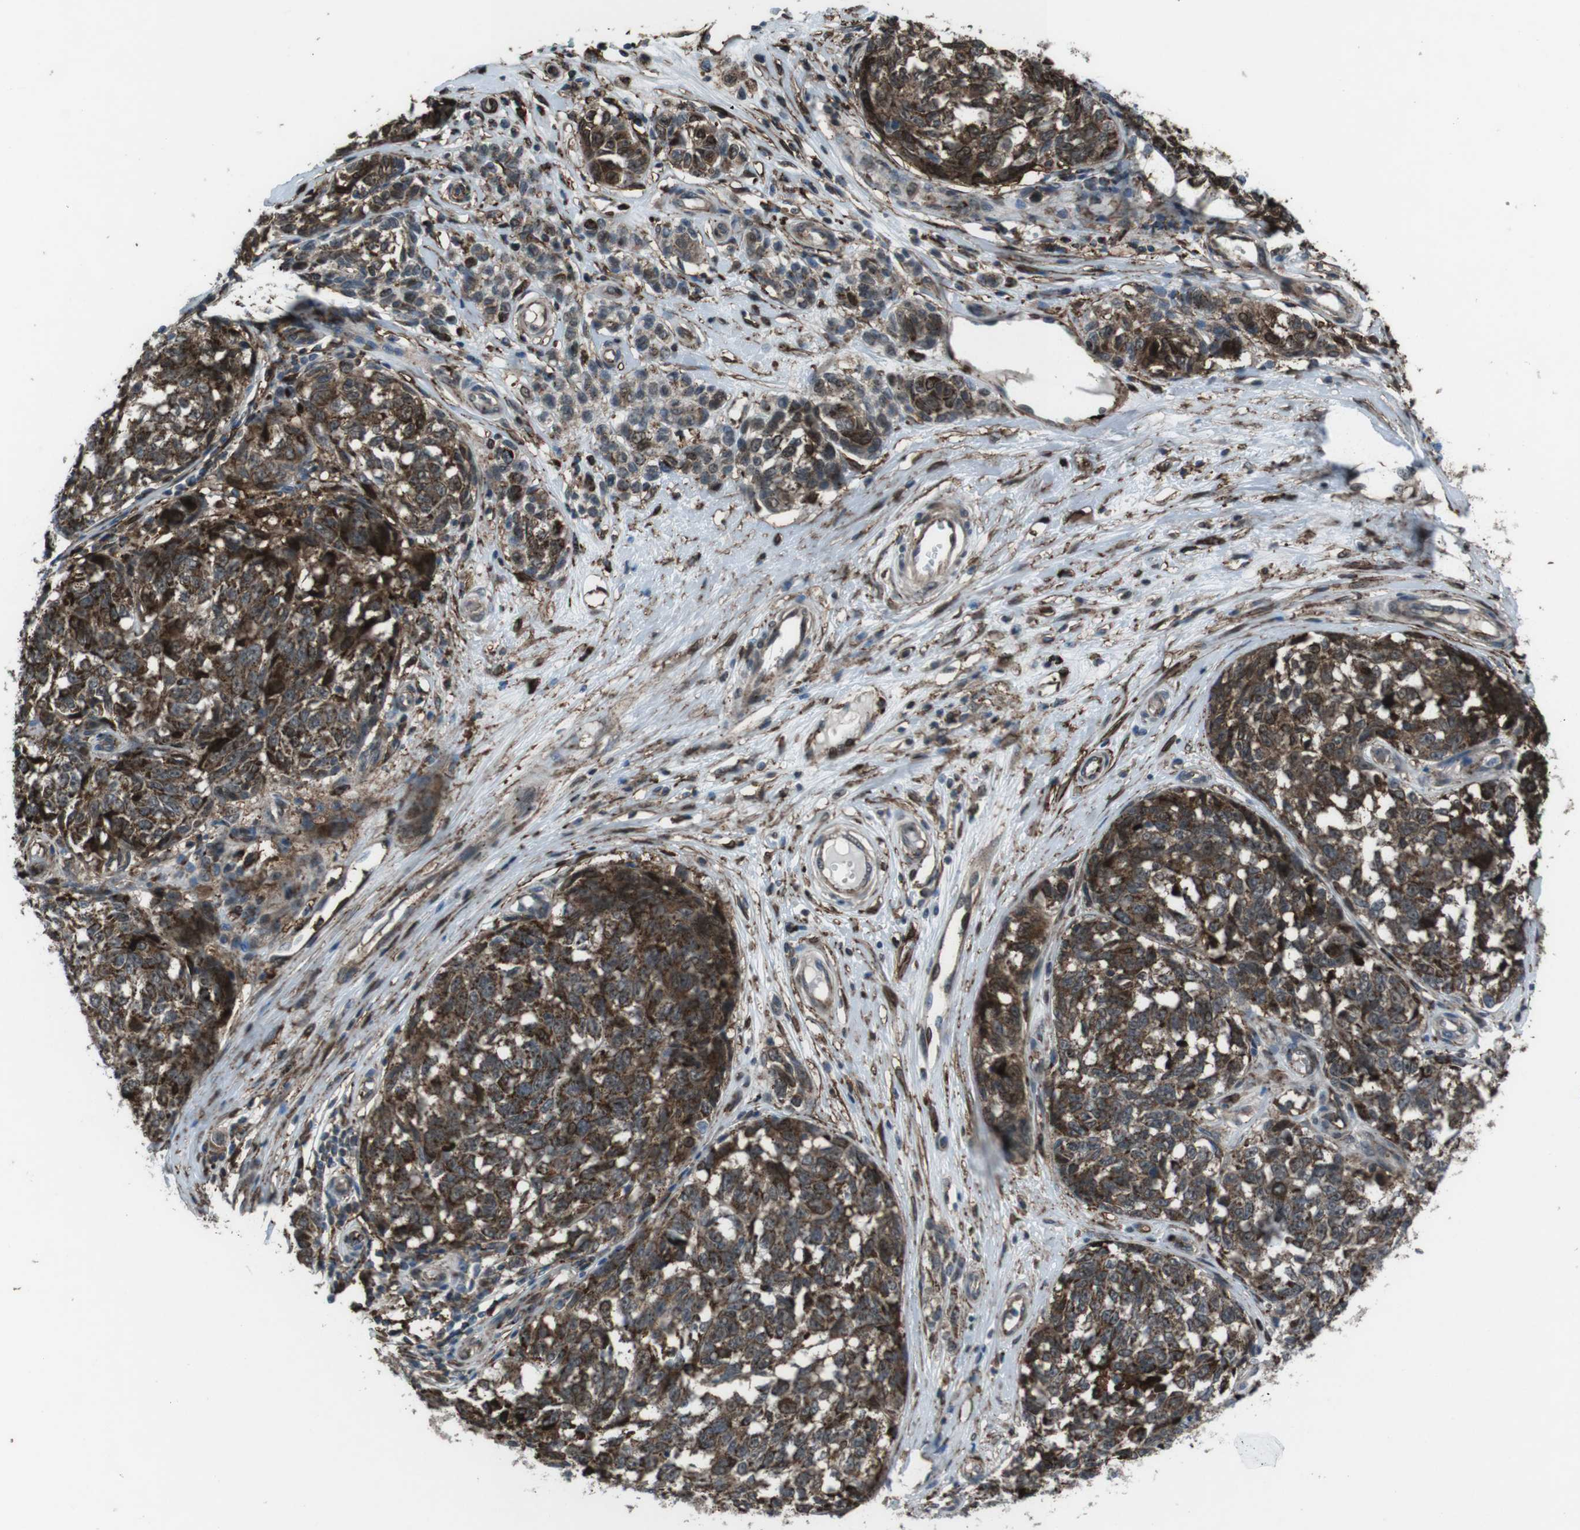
{"staining": {"intensity": "strong", "quantity": ">75%", "location": "cytoplasmic/membranous"}, "tissue": "melanoma", "cell_type": "Tumor cells", "image_type": "cancer", "snomed": [{"axis": "morphology", "description": "Malignant melanoma, NOS"}, {"axis": "topography", "description": "Skin"}], "caption": "The image displays immunohistochemical staining of malignant melanoma. There is strong cytoplasmic/membranous staining is present in about >75% of tumor cells. (IHC, brightfield microscopy, high magnification).", "gene": "GDF10", "patient": {"sex": "female", "age": 64}}